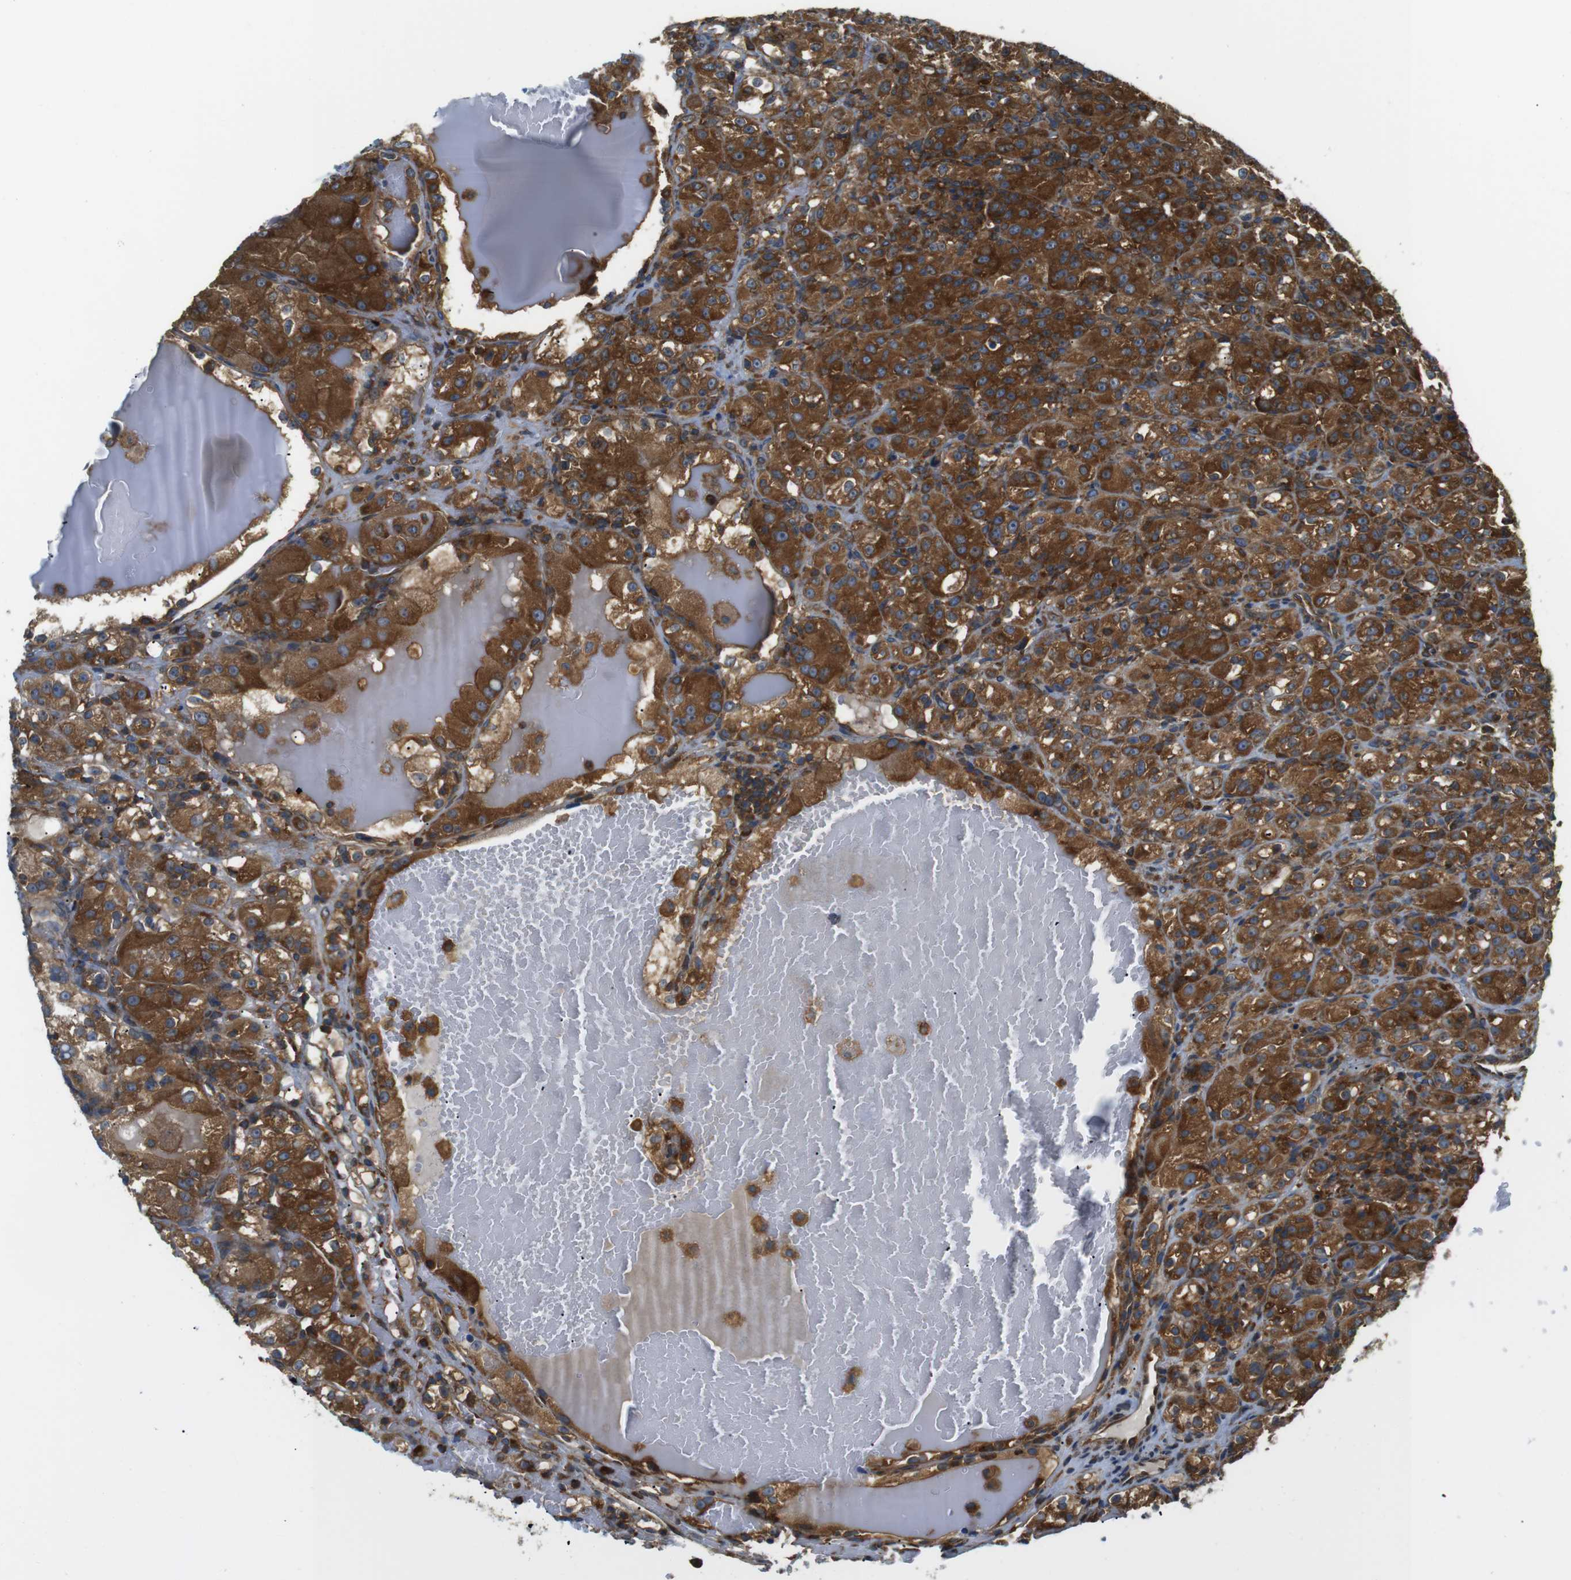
{"staining": {"intensity": "strong", "quantity": ">75%", "location": "cytoplasmic/membranous"}, "tissue": "renal cancer", "cell_type": "Tumor cells", "image_type": "cancer", "snomed": [{"axis": "morphology", "description": "Normal tissue, NOS"}, {"axis": "morphology", "description": "Adenocarcinoma, NOS"}, {"axis": "topography", "description": "Kidney"}], "caption": "Immunohistochemical staining of human renal adenocarcinoma shows high levels of strong cytoplasmic/membranous expression in about >75% of tumor cells. The protein is shown in brown color, while the nuclei are stained blue.", "gene": "TSC1", "patient": {"sex": "male", "age": 61}}